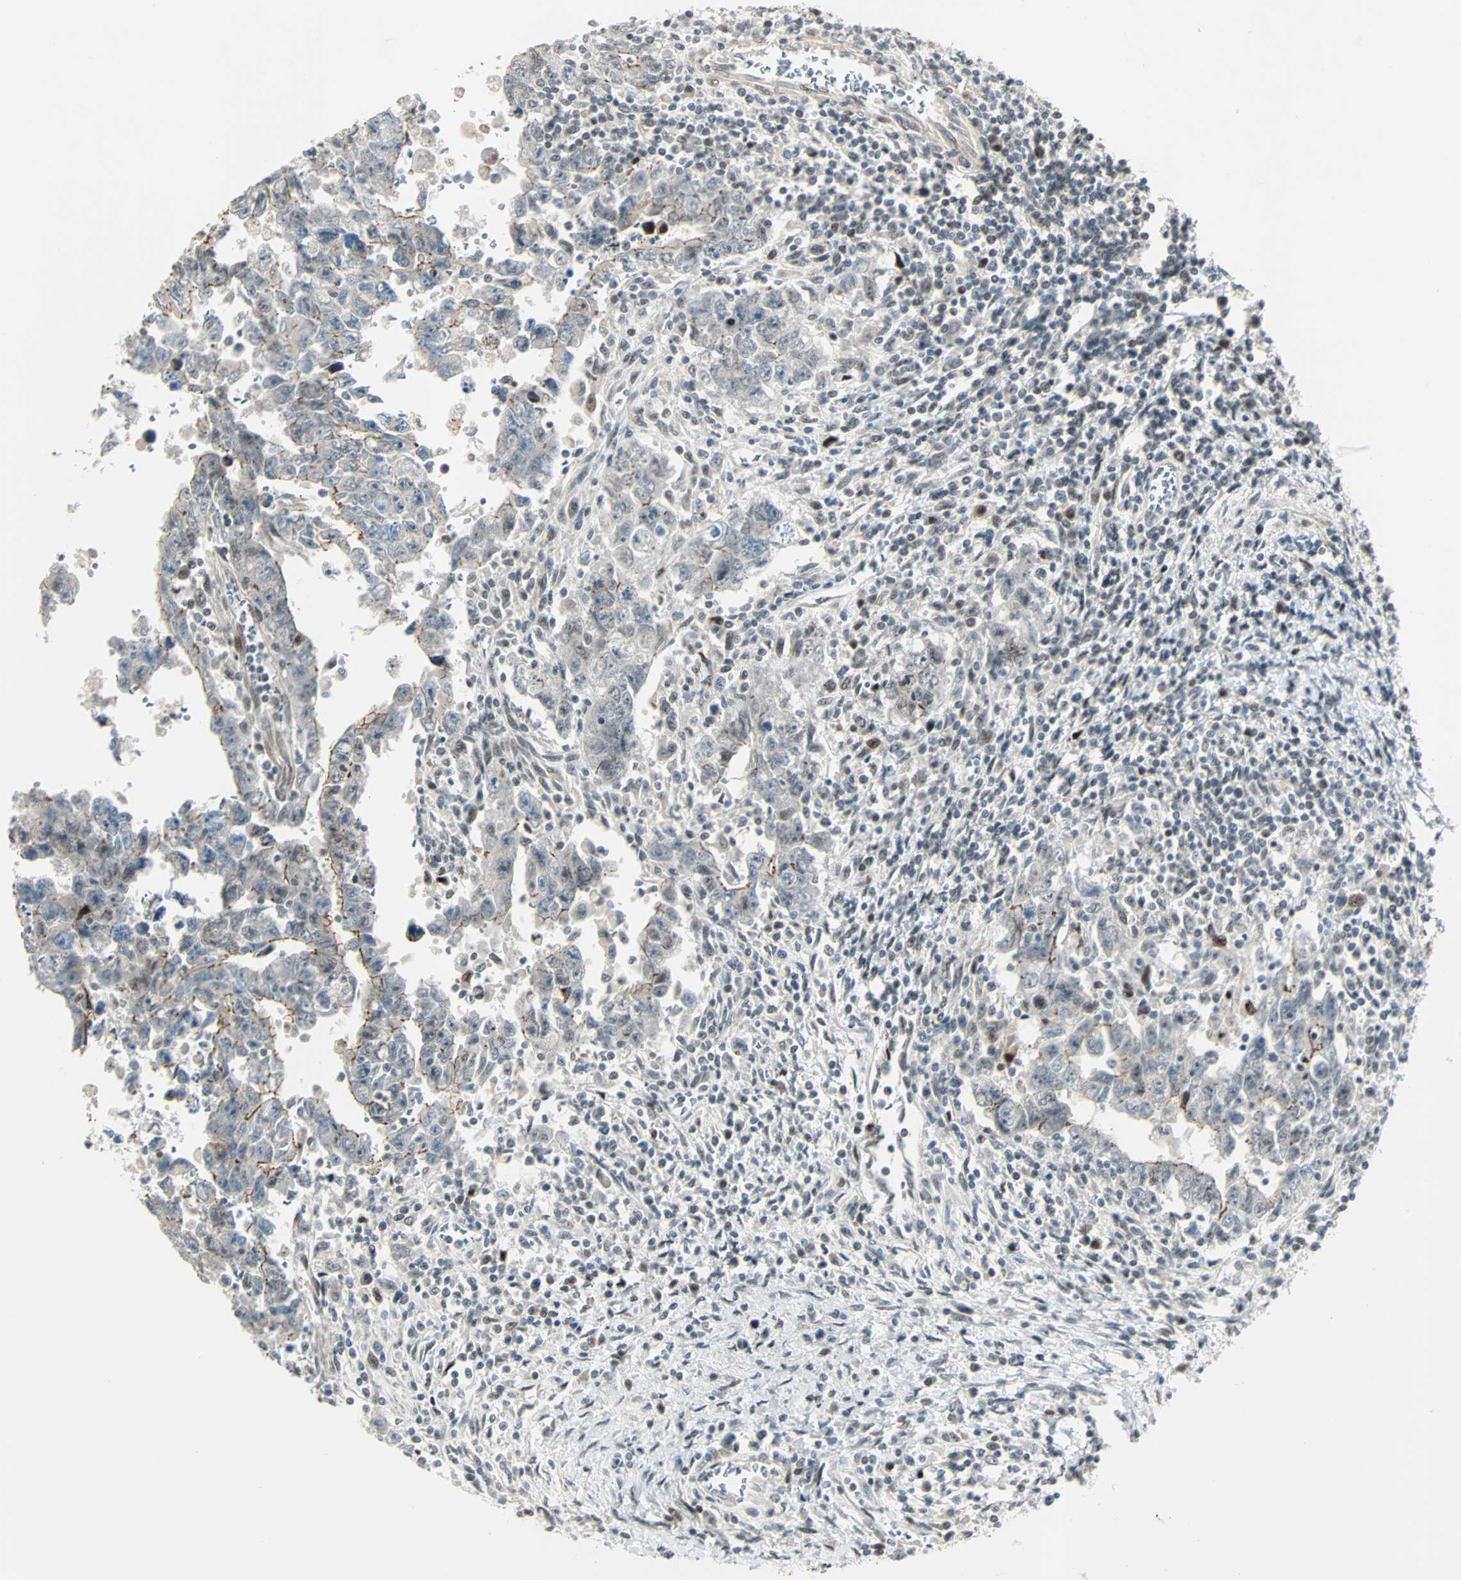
{"staining": {"intensity": "weak", "quantity": "25%-75%", "location": "cytoplasmic/membranous"}, "tissue": "testis cancer", "cell_type": "Tumor cells", "image_type": "cancer", "snomed": [{"axis": "morphology", "description": "Carcinoma, Embryonal, NOS"}, {"axis": "topography", "description": "Testis"}], "caption": "Immunohistochemical staining of human testis embryonal carcinoma displays low levels of weak cytoplasmic/membranous expression in about 25%-75% of tumor cells. (Stains: DAB (3,3'-diaminobenzidine) in brown, nuclei in blue, Microscopy: brightfield microscopy at high magnification).", "gene": "CBX4", "patient": {"sex": "male", "age": 28}}